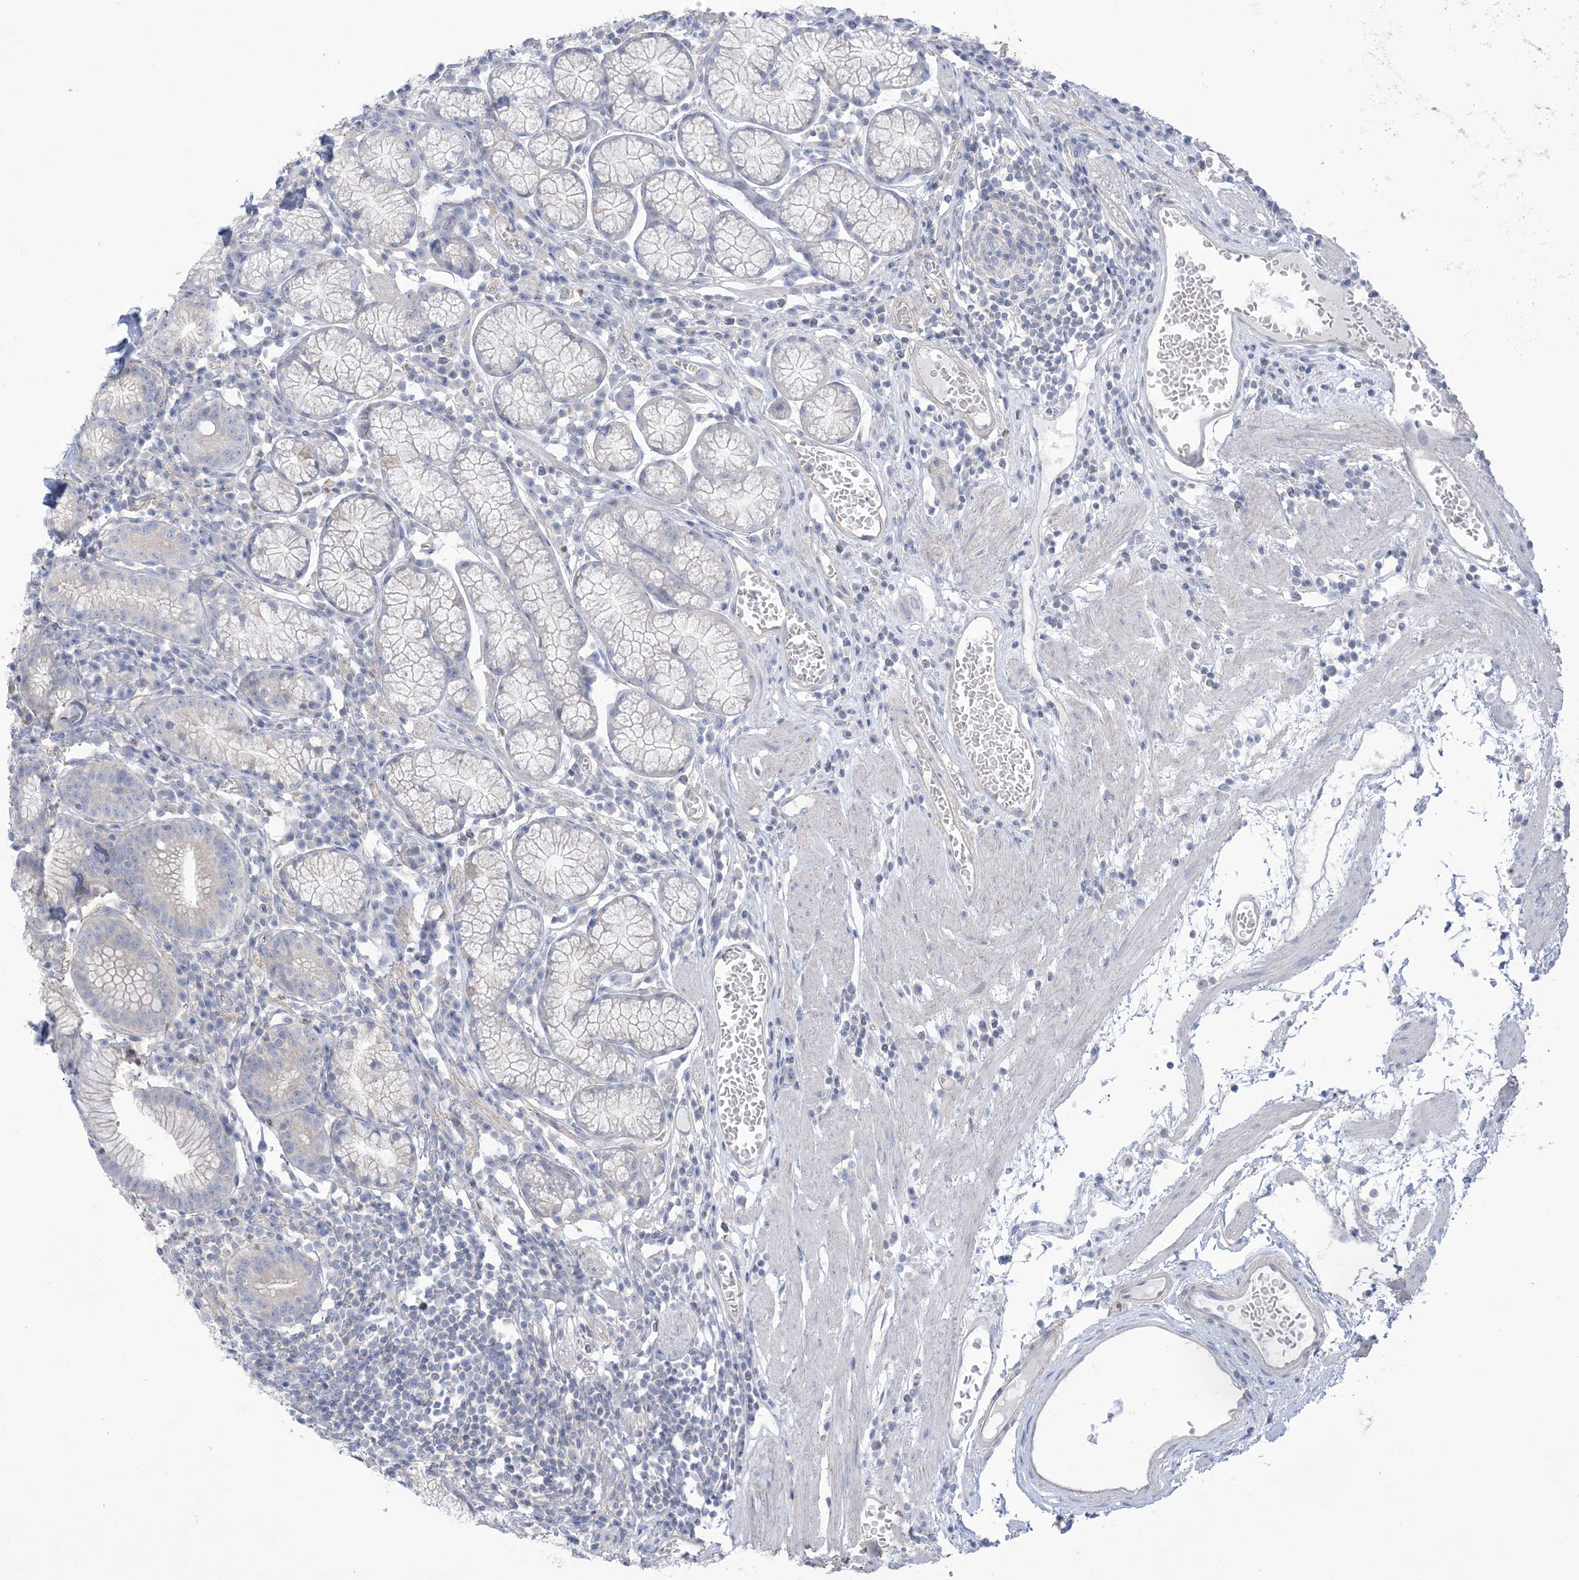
{"staining": {"intensity": "negative", "quantity": "none", "location": "none"}, "tissue": "stomach", "cell_type": "Glandular cells", "image_type": "normal", "snomed": [{"axis": "morphology", "description": "Normal tissue, NOS"}, {"axis": "topography", "description": "Stomach"}], "caption": "DAB immunohistochemical staining of benign human stomach reveals no significant expression in glandular cells.", "gene": "MTHFD2L", "patient": {"sex": "male", "age": 55}}